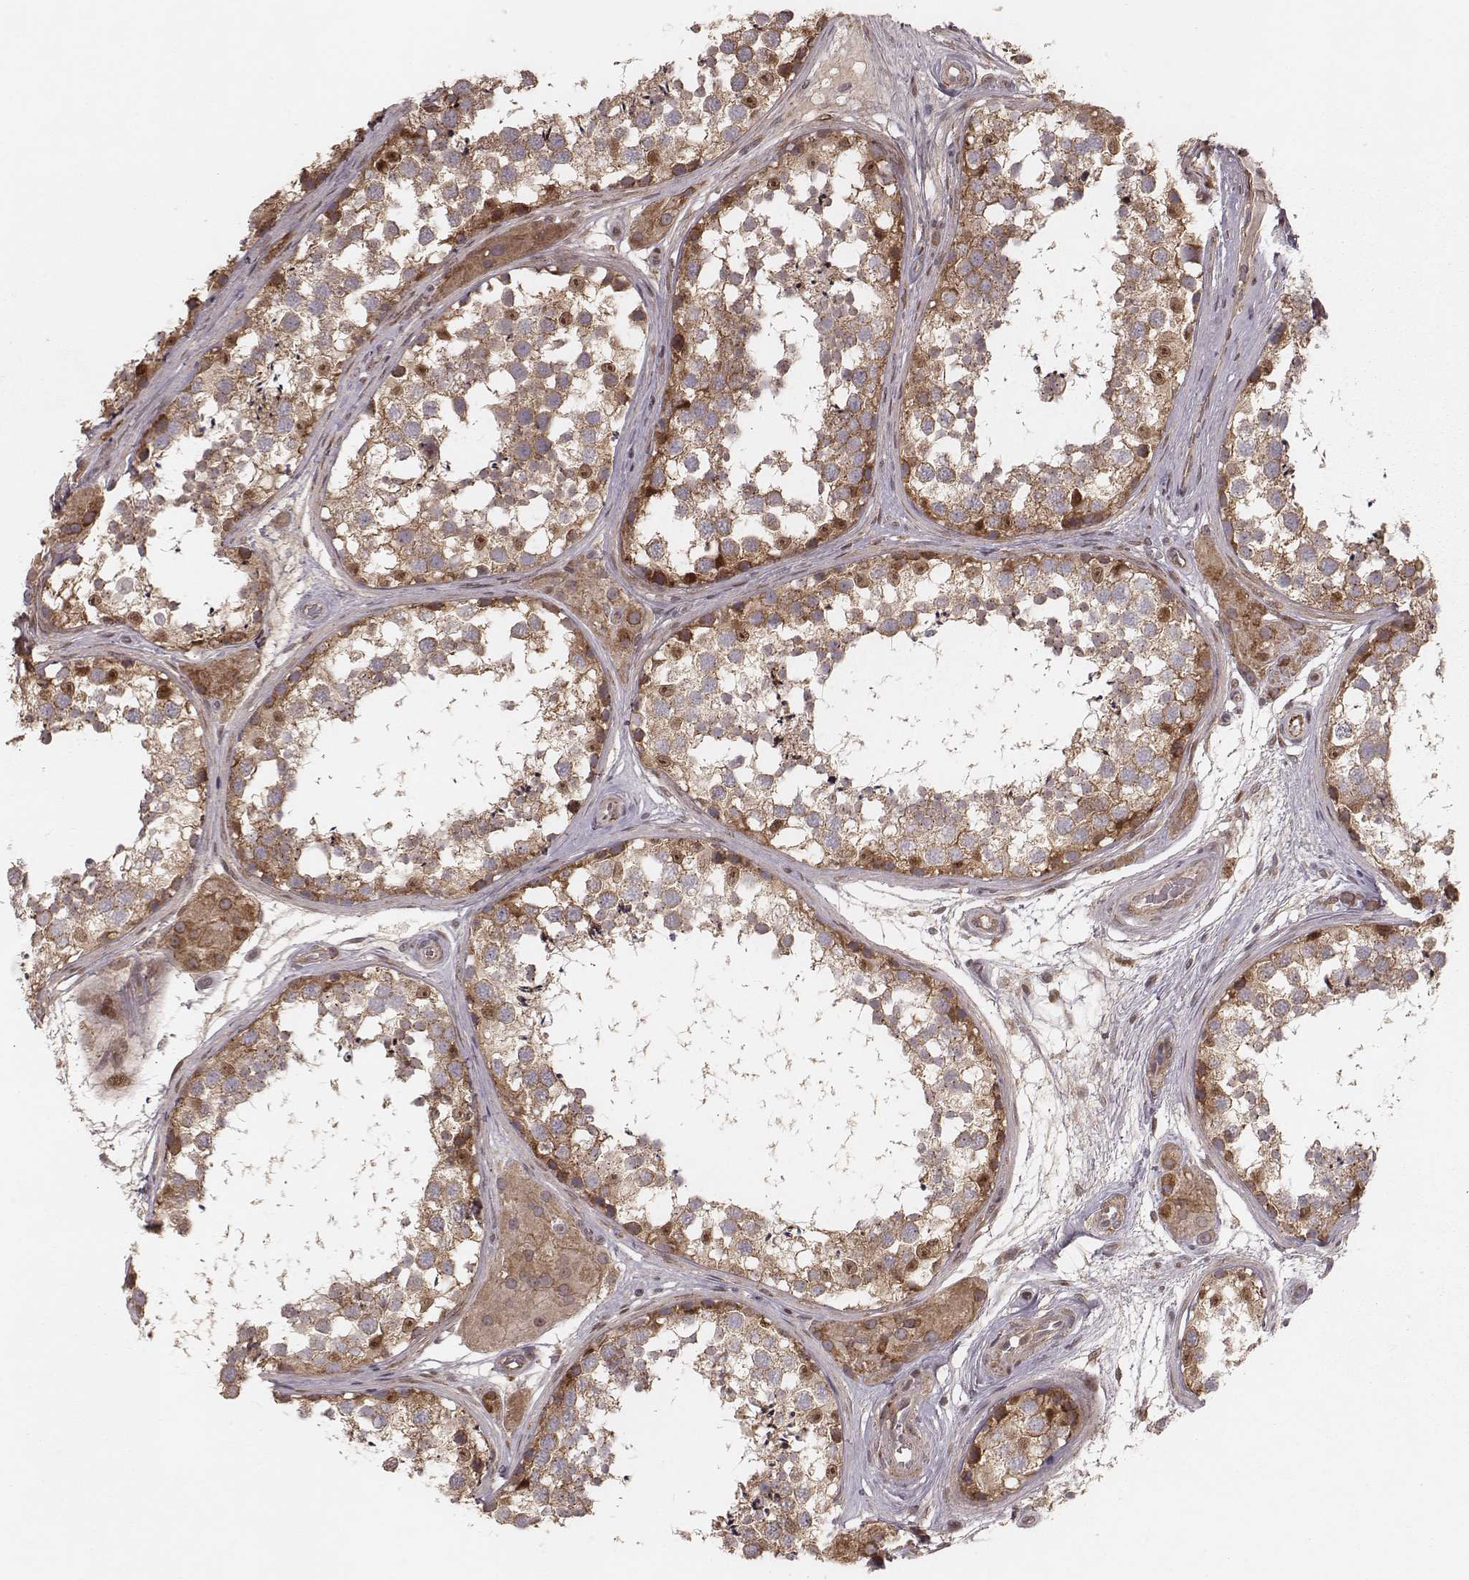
{"staining": {"intensity": "moderate", "quantity": ">75%", "location": "cytoplasmic/membranous,nuclear"}, "tissue": "testis", "cell_type": "Cells in seminiferous ducts", "image_type": "normal", "snomed": [{"axis": "morphology", "description": "Normal tissue, NOS"}, {"axis": "morphology", "description": "Seminoma, NOS"}, {"axis": "topography", "description": "Testis"}], "caption": "Moderate cytoplasmic/membranous,nuclear positivity is appreciated in approximately >75% of cells in seminiferous ducts in unremarkable testis. (Brightfield microscopy of DAB IHC at high magnification).", "gene": "NDUFA7", "patient": {"sex": "male", "age": 65}}